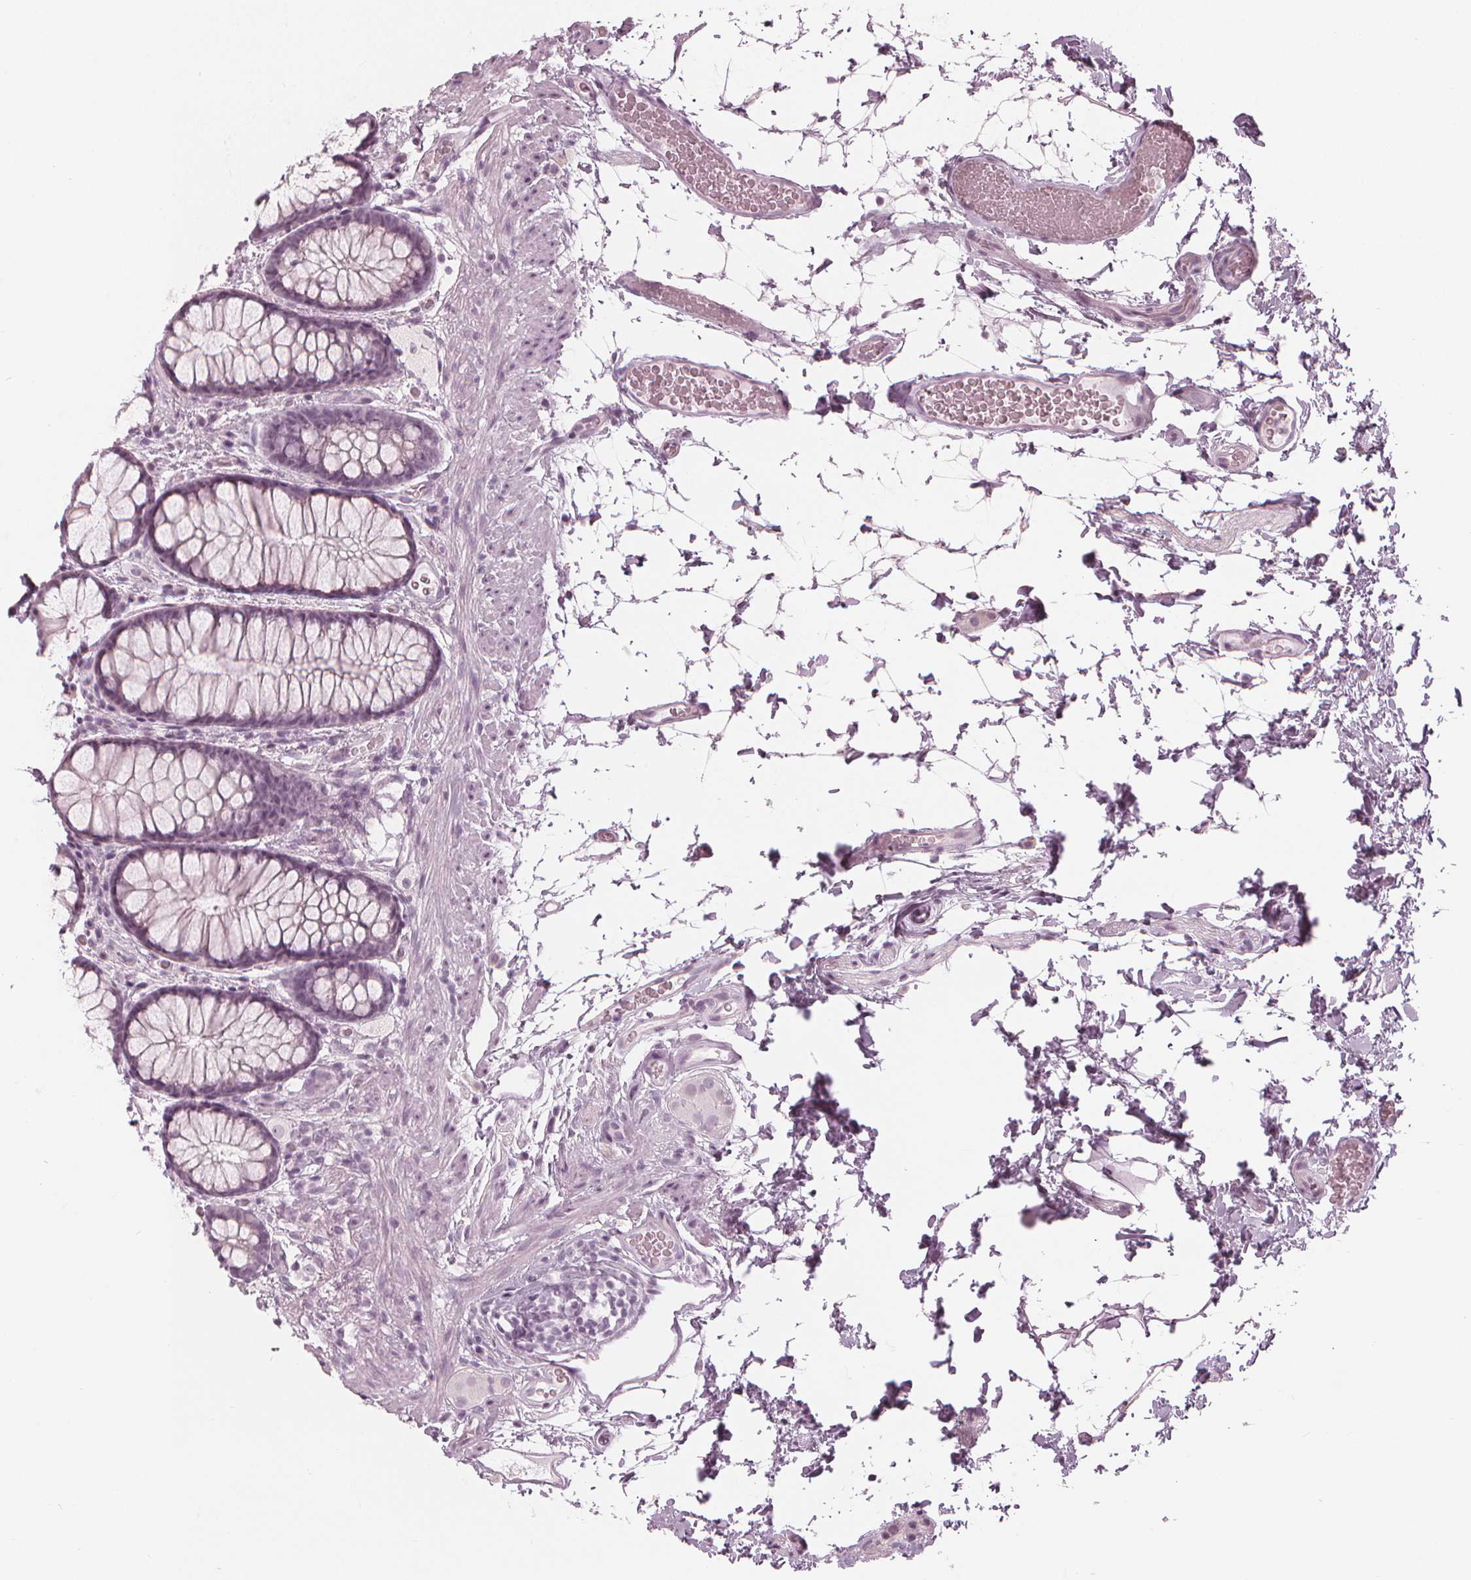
{"staining": {"intensity": "negative", "quantity": "none", "location": "none"}, "tissue": "rectum", "cell_type": "Glandular cells", "image_type": "normal", "snomed": [{"axis": "morphology", "description": "Normal tissue, NOS"}, {"axis": "topography", "description": "Rectum"}], "caption": "Immunohistochemical staining of unremarkable rectum reveals no significant expression in glandular cells.", "gene": "PAEP", "patient": {"sex": "female", "age": 62}}